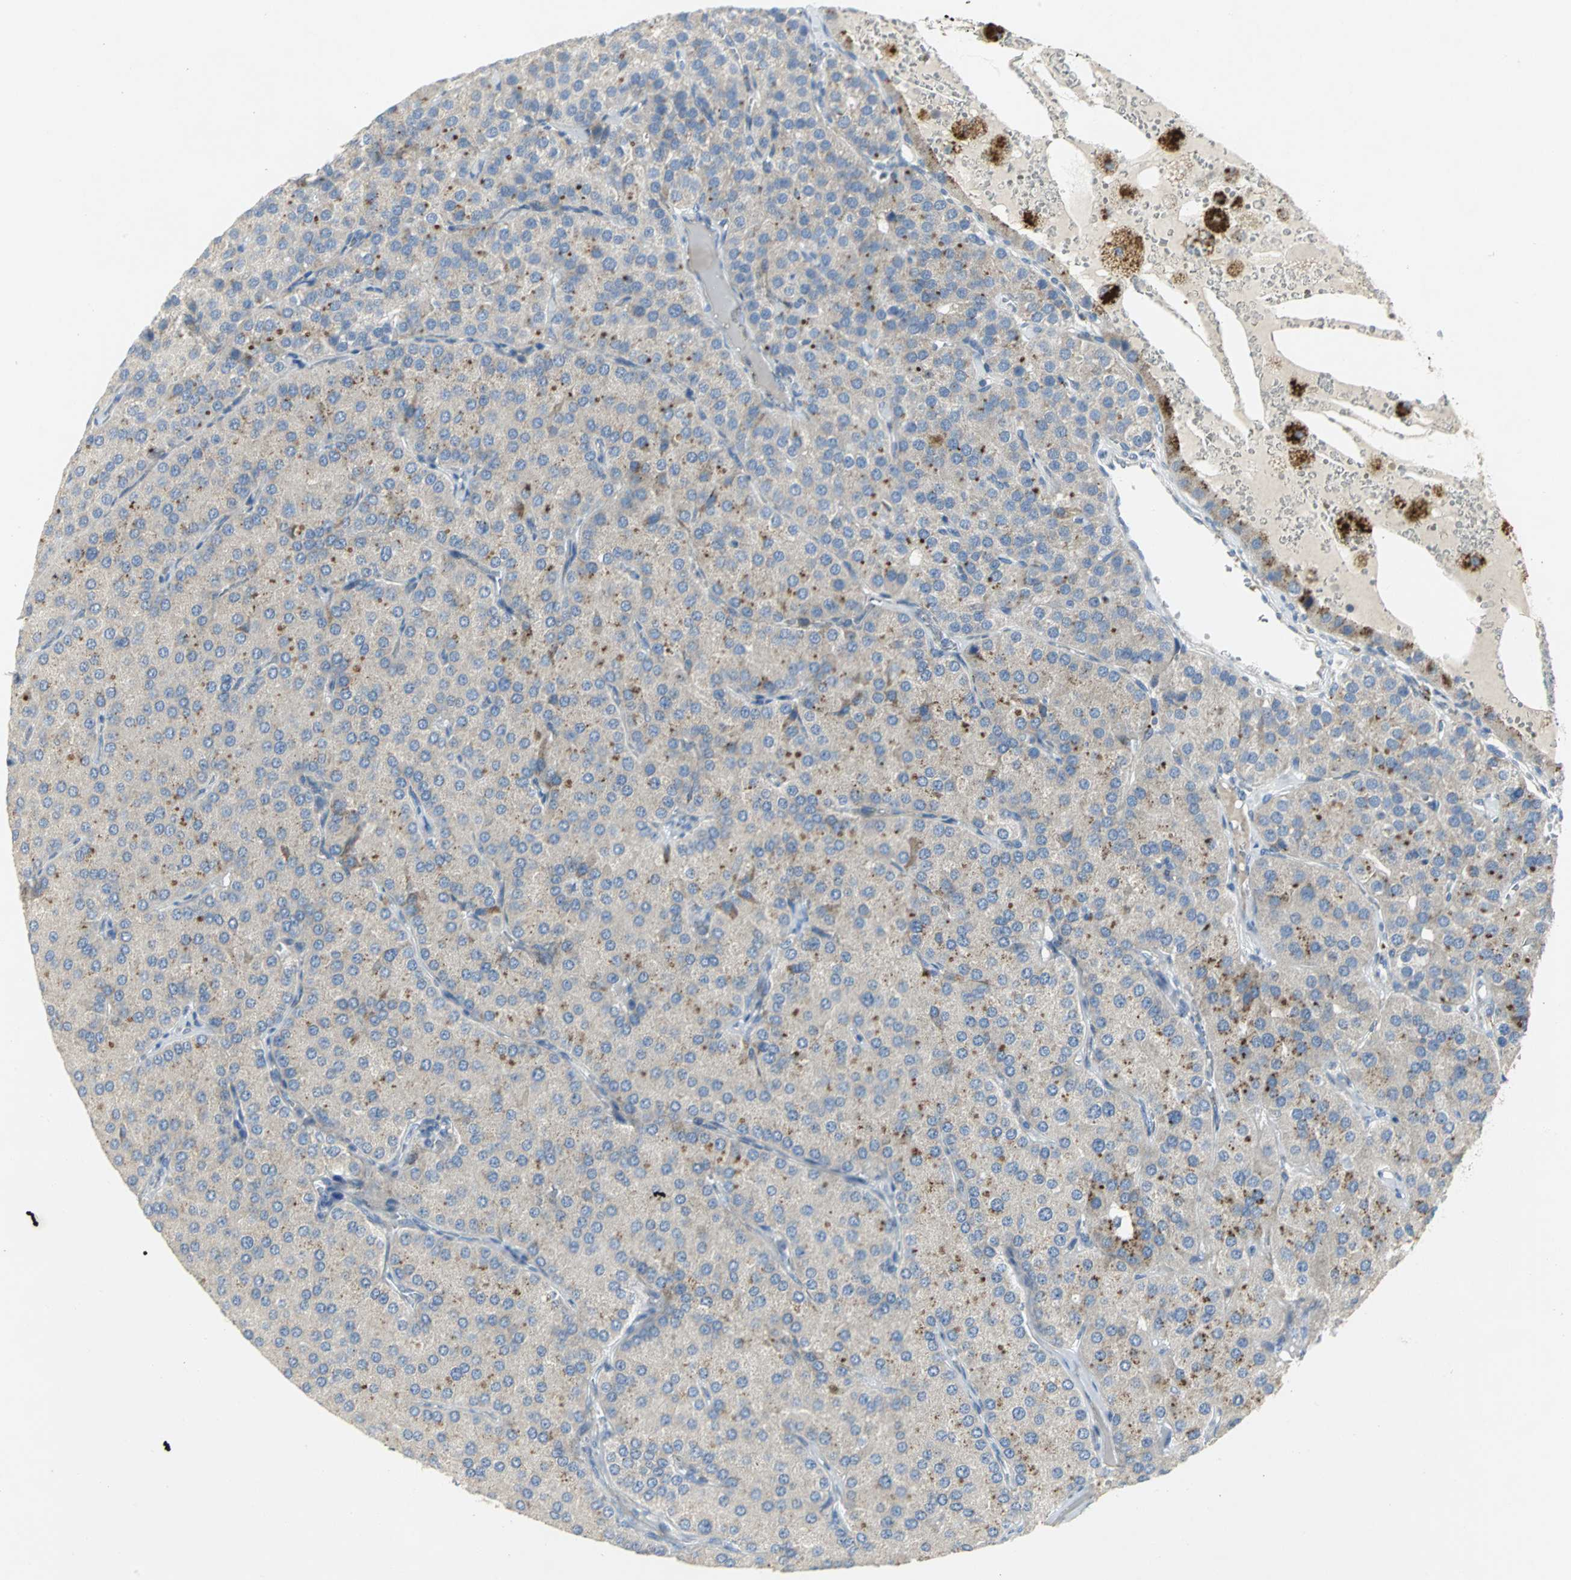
{"staining": {"intensity": "moderate", "quantity": "<25%", "location": "cytoplasmic/membranous"}, "tissue": "parathyroid gland", "cell_type": "Glandular cells", "image_type": "normal", "snomed": [{"axis": "morphology", "description": "Normal tissue, NOS"}, {"axis": "morphology", "description": "Adenoma, NOS"}, {"axis": "topography", "description": "Parathyroid gland"}], "caption": "Immunohistochemical staining of normal human parathyroid gland reveals low levels of moderate cytoplasmic/membranous expression in approximately <25% of glandular cells. (Stains: DAB in brown, nuclei in blue, Microscopy: brightfield microscopy at high magnification).", "gene": "SPPL2B", "patient": {"sex": "female", "age": 86}}